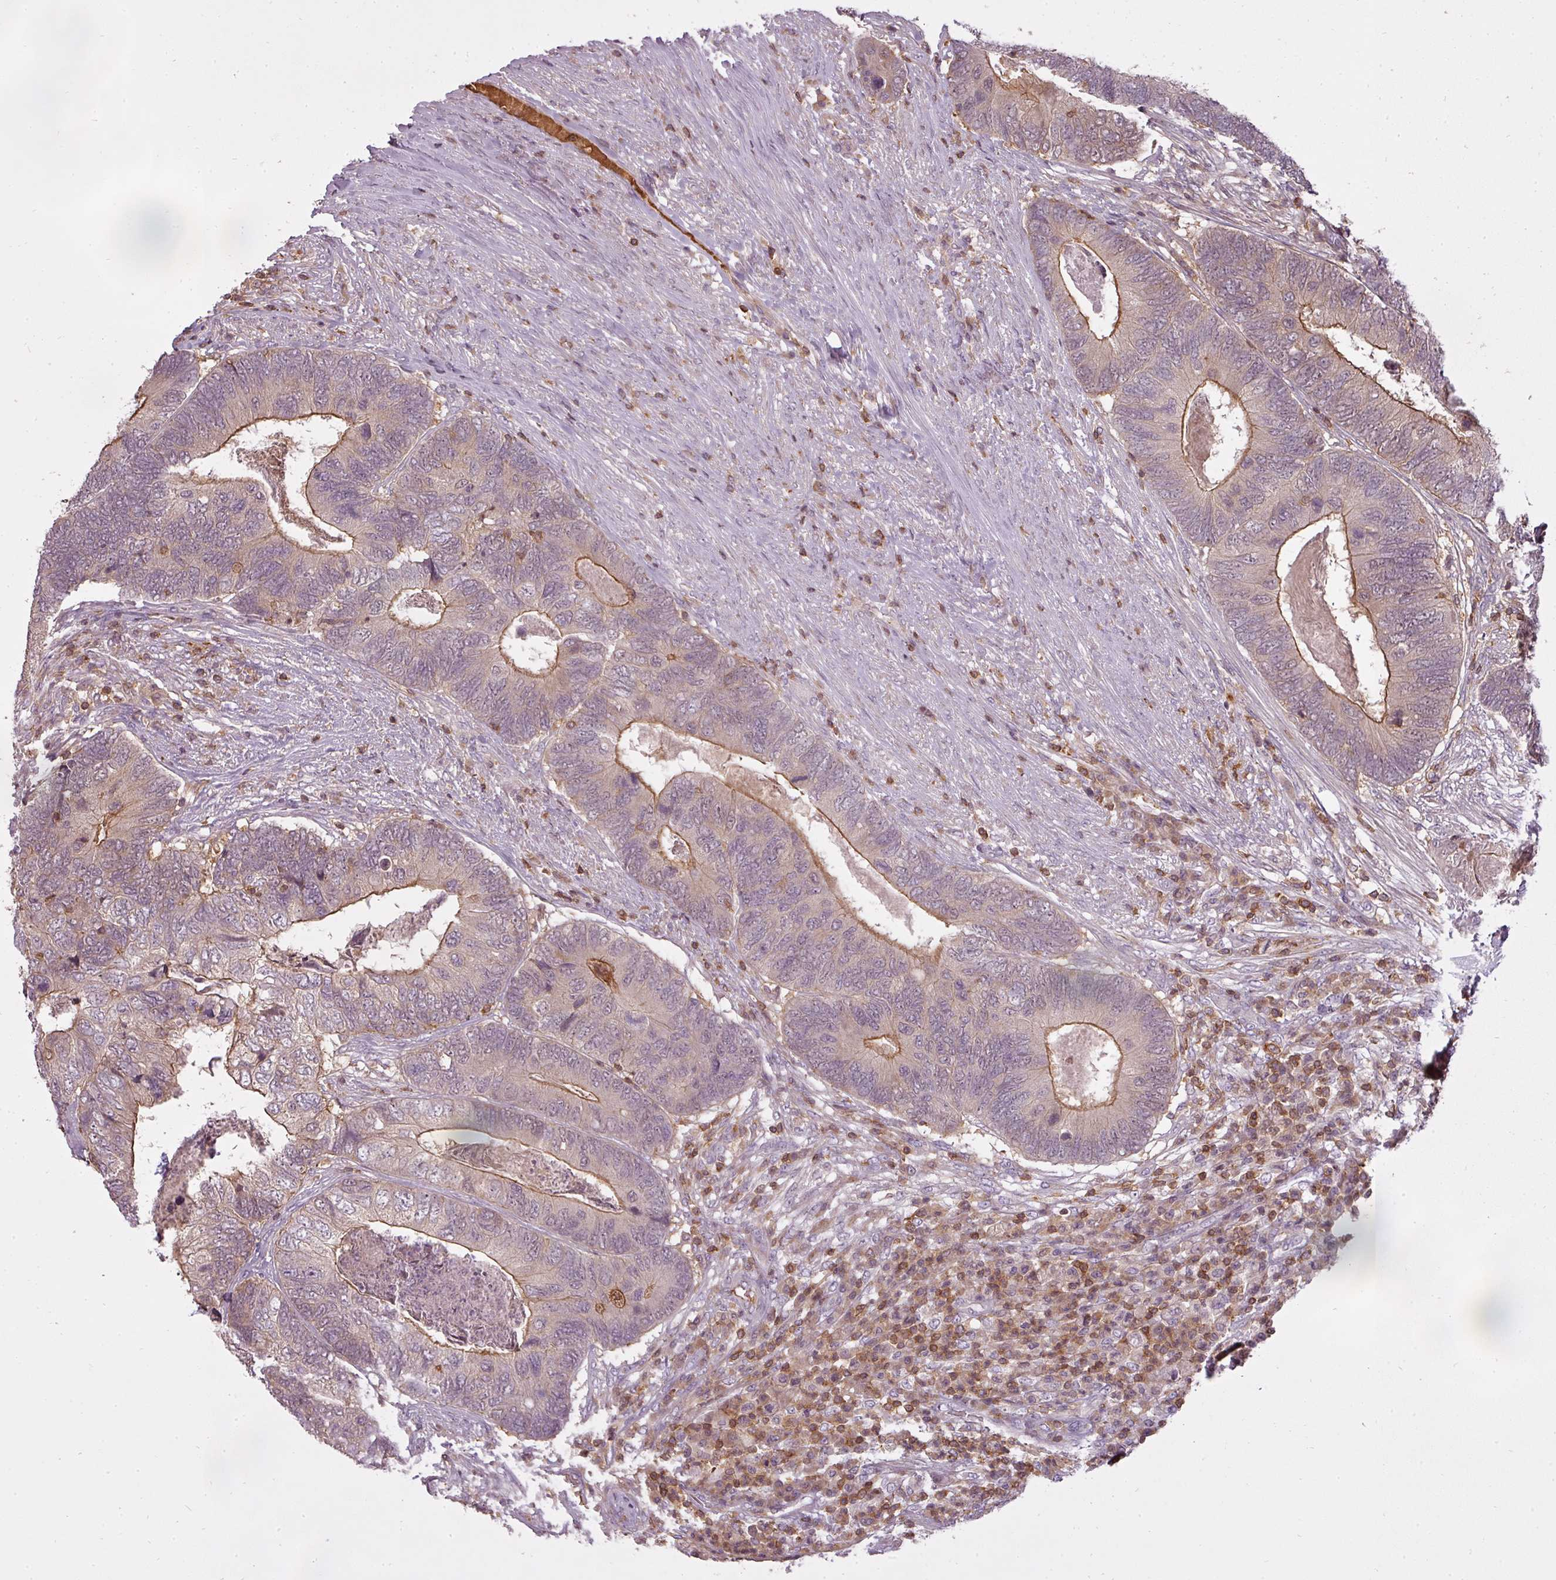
{"staining": {"intensity": "moderate", "quantity": ">75%", "location": "cytoplasmic/membranous"}, "tissue": "colorectal cancer", "cell_type": "Tumor cells", "image_type": "cancer", "snomed": [{"axis": "morphology", "description": "Adenocarcinoma, NOS"}, {"axis": "topography", "description": "Colon"}], "caption": "A micrograph showing moderate cytoplasmic/membranous expression in approximately >75% of tumor cells in adenocarcinoma (colorectal), as visualized by brown immunohistochemical staining.", "gene": "STK4", "patient": {"sex": "female", "age": 67}}